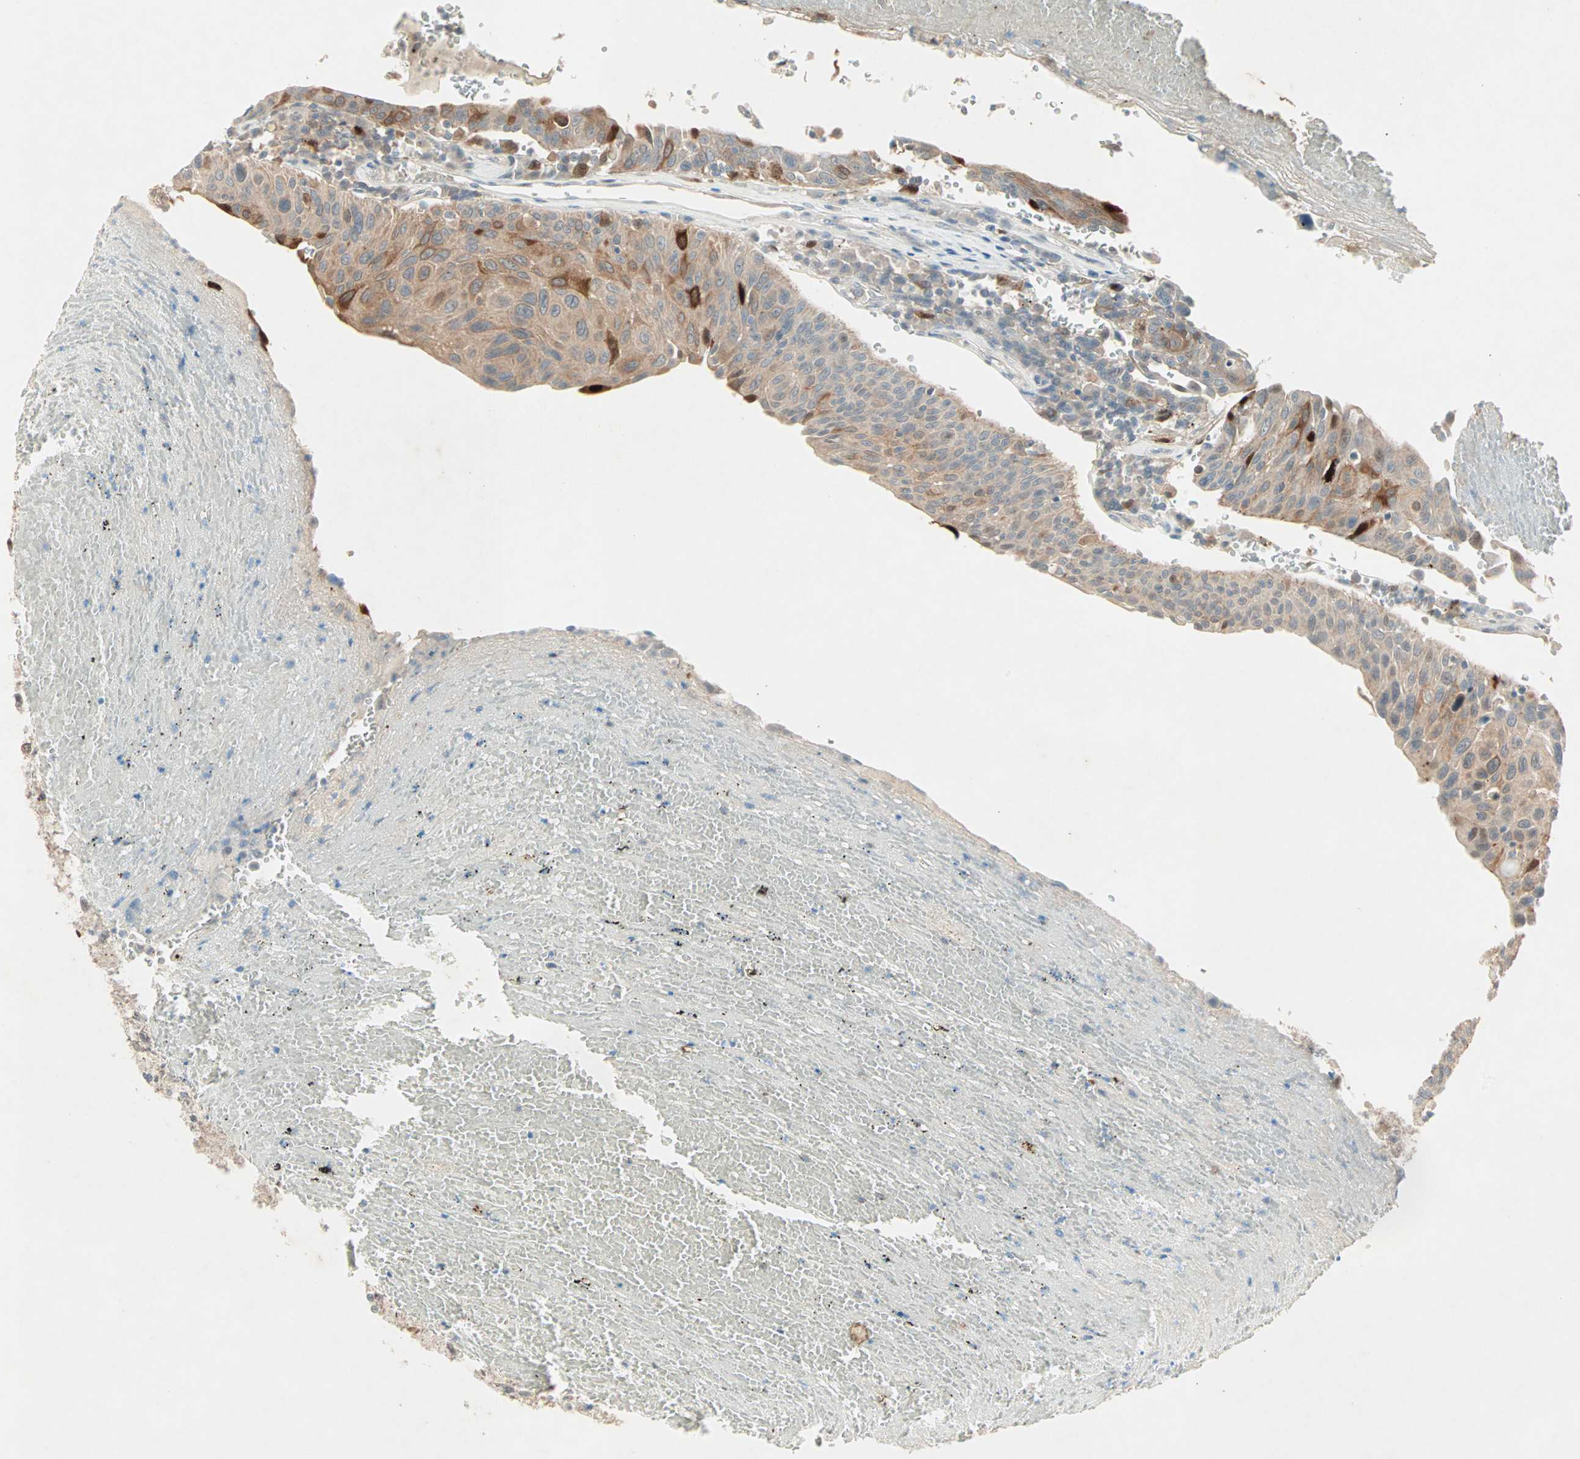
{"staining": {"intensity": "moderate", "quantity": ">75%", "location": "cytoplasmic/membranous"}, "tissue": "urothelial cancer", "cell_type": "Tumor cells", "image_type": "cancer", "snomed": [{"axis": "morphology", "description": "Urothelial carcinoma, High grade"}, {"axis": "topography", "description": "Urinary bladder"}], "caption": "An IHC micrograph of tumor tissue is shown. Protein staining in brown highlights moderate cytoplasmic/membranous positivity in high-grade urothelial carcinoma within tumor cells. The protein is stained brown, and the nuclei are stained in blue (DAB (3,3'-diaminobenzidine) IHC with brightfield microscopy, high magnification).", "gene": "RTL6", "patient": {"sex": "male", "age": 66}}